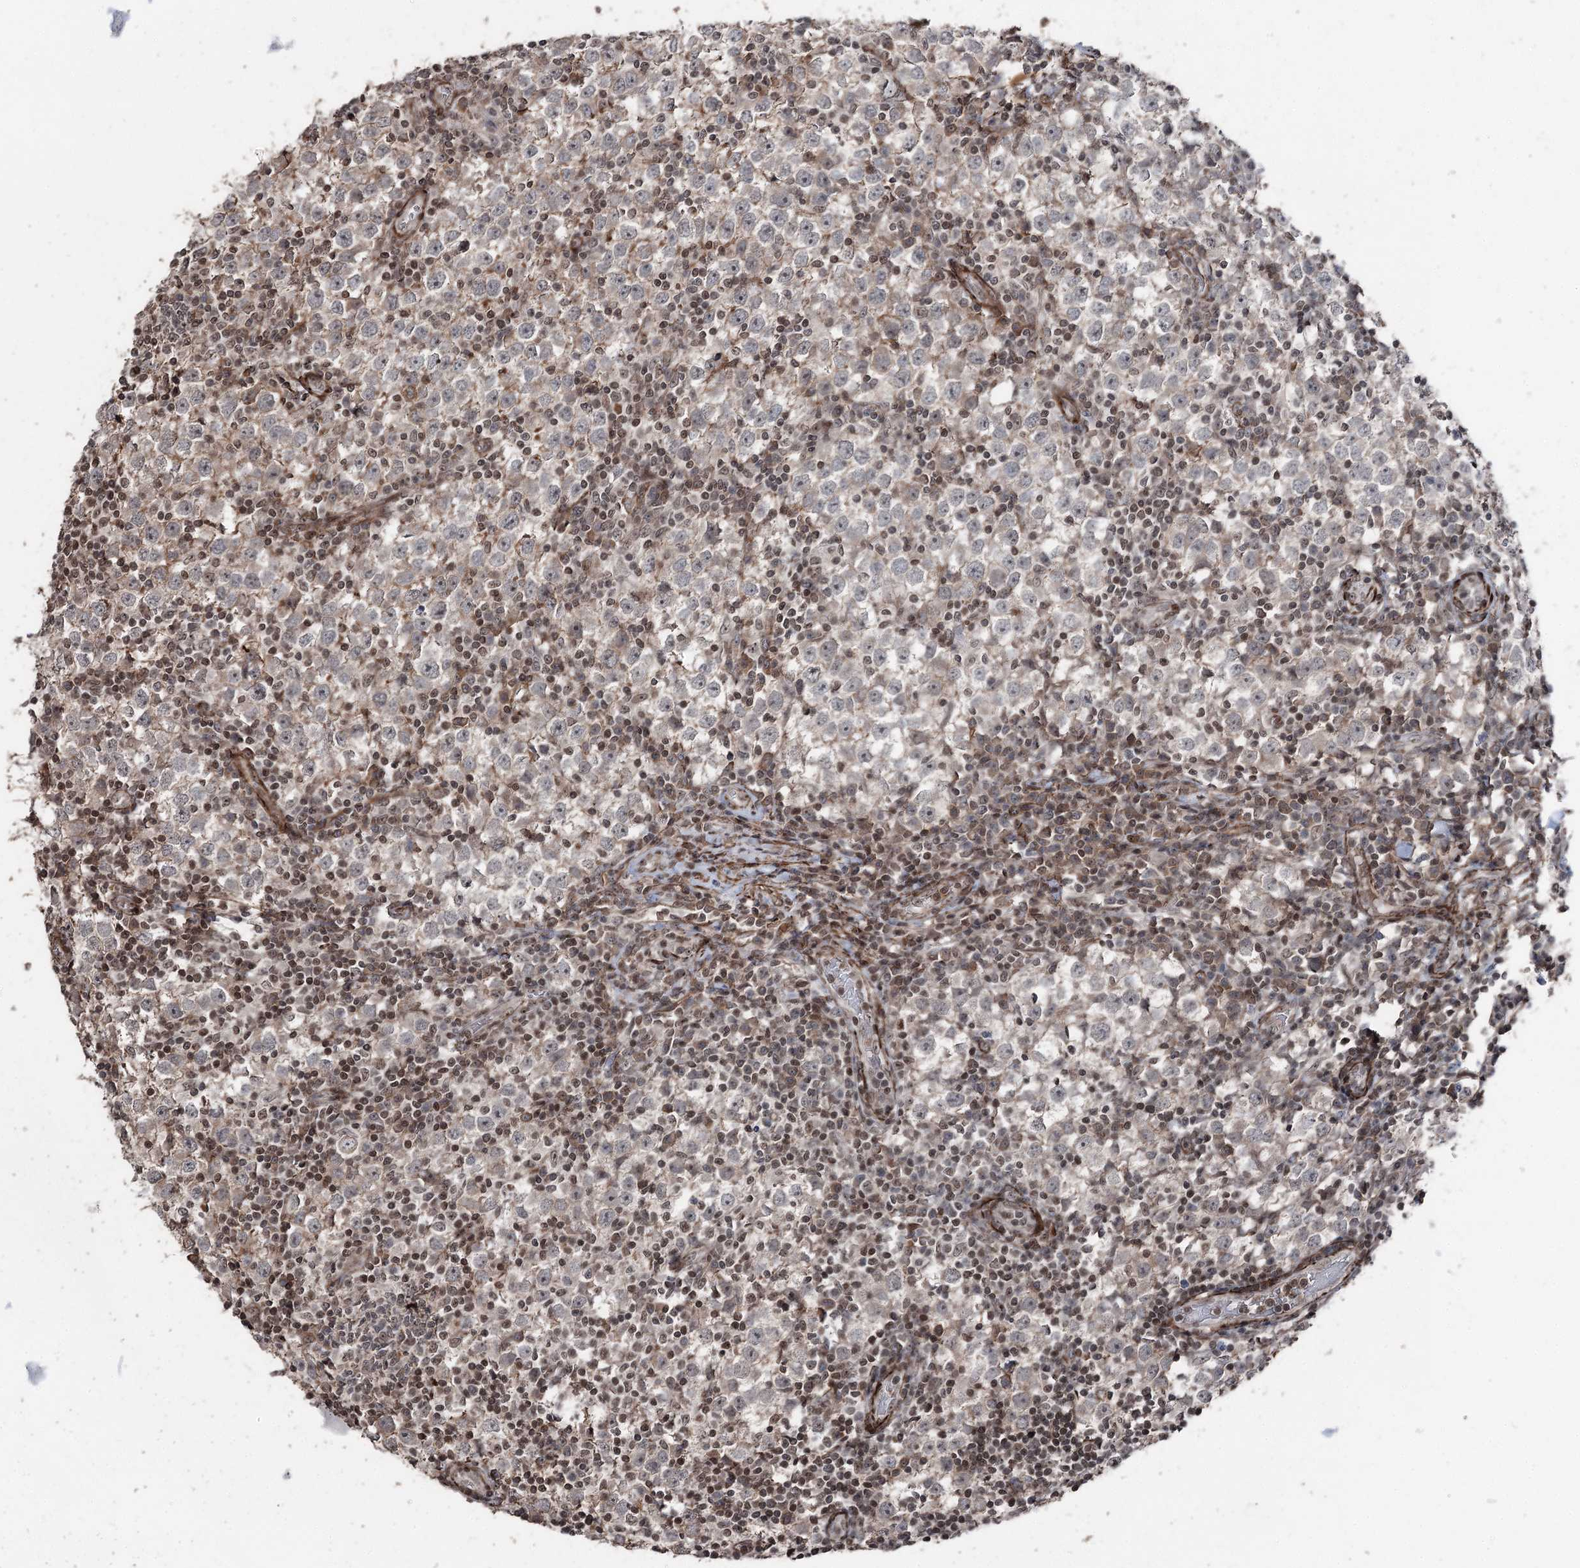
{"staining": {"intensity": "weak", "quantity": "<25%", "location": "cytoplasmic/membranous"}, "tissue": "testis cancer", "cell_type": "Tumor cells", "image_type": "cancer", "snomed": [{"axis": "morphology", "description": "Seminoma, NOS"}, {"axis": "topography", "description": "Testis"}], "caption": "This is an immunohistochemistry photomicrograph of testis seminoma. There is no positivity in tumor cells.", "gene": "CCDC82", "patient": {"sex": "male", "age": 65}}